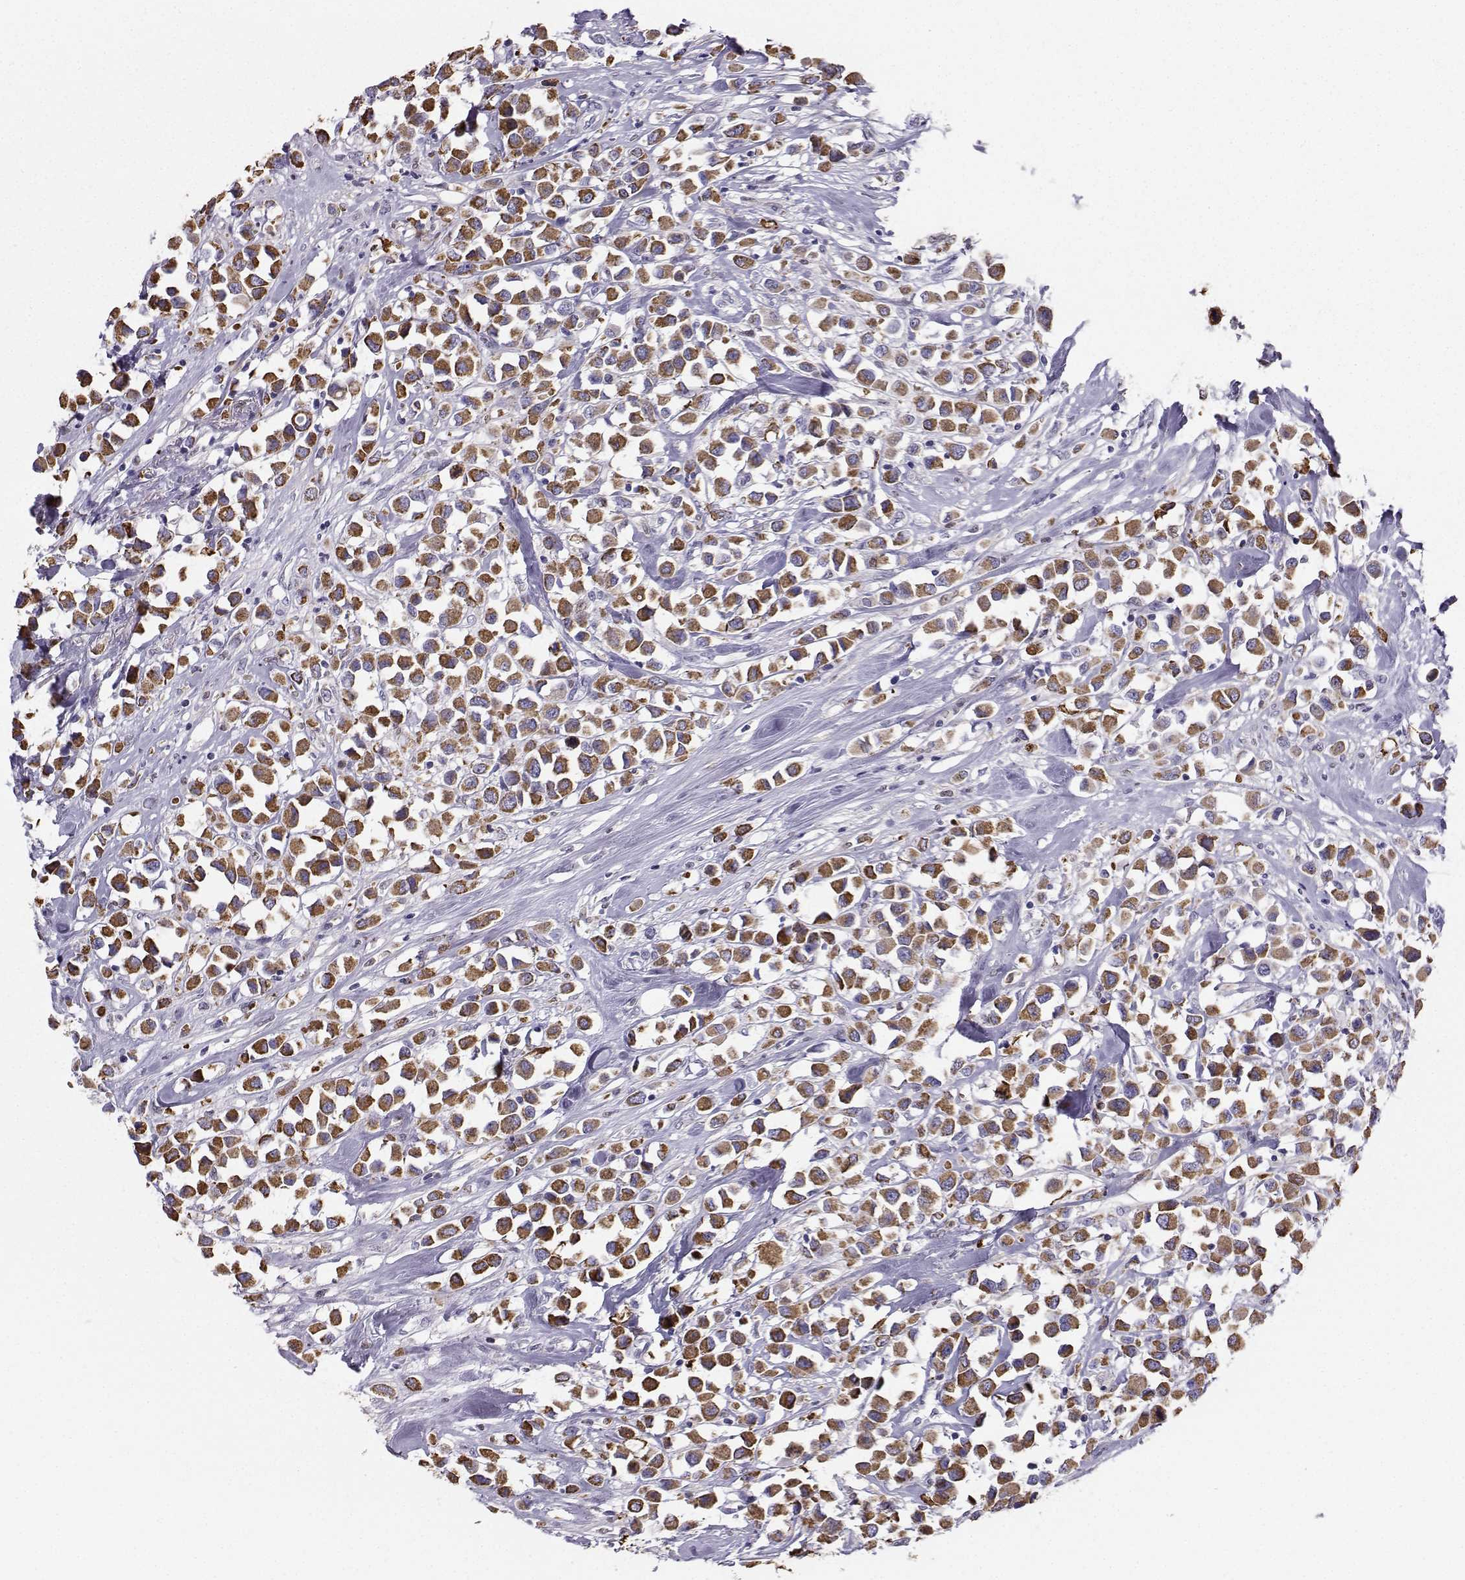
{"staining": {"intensity": "strong", "quantity": ">75%", "location": "cytoplasmic/membranous"}, "tissue": "breast cancer", "cell_type": "Tumor cells", "image_type": "cancer", "snomed": [{"axis": "morphology", "description": "Duct carcinoma"}, {"axis": "topography", "description": "Breast"}], "caption": "Immunohistochemical staining of human breast cancer reveals high levels of strong cytoplasmic/membranous expression in approximately >75% of tumor cells.", "gene": "DCLK3", "patient": {"sex": "female", "age": 61}}